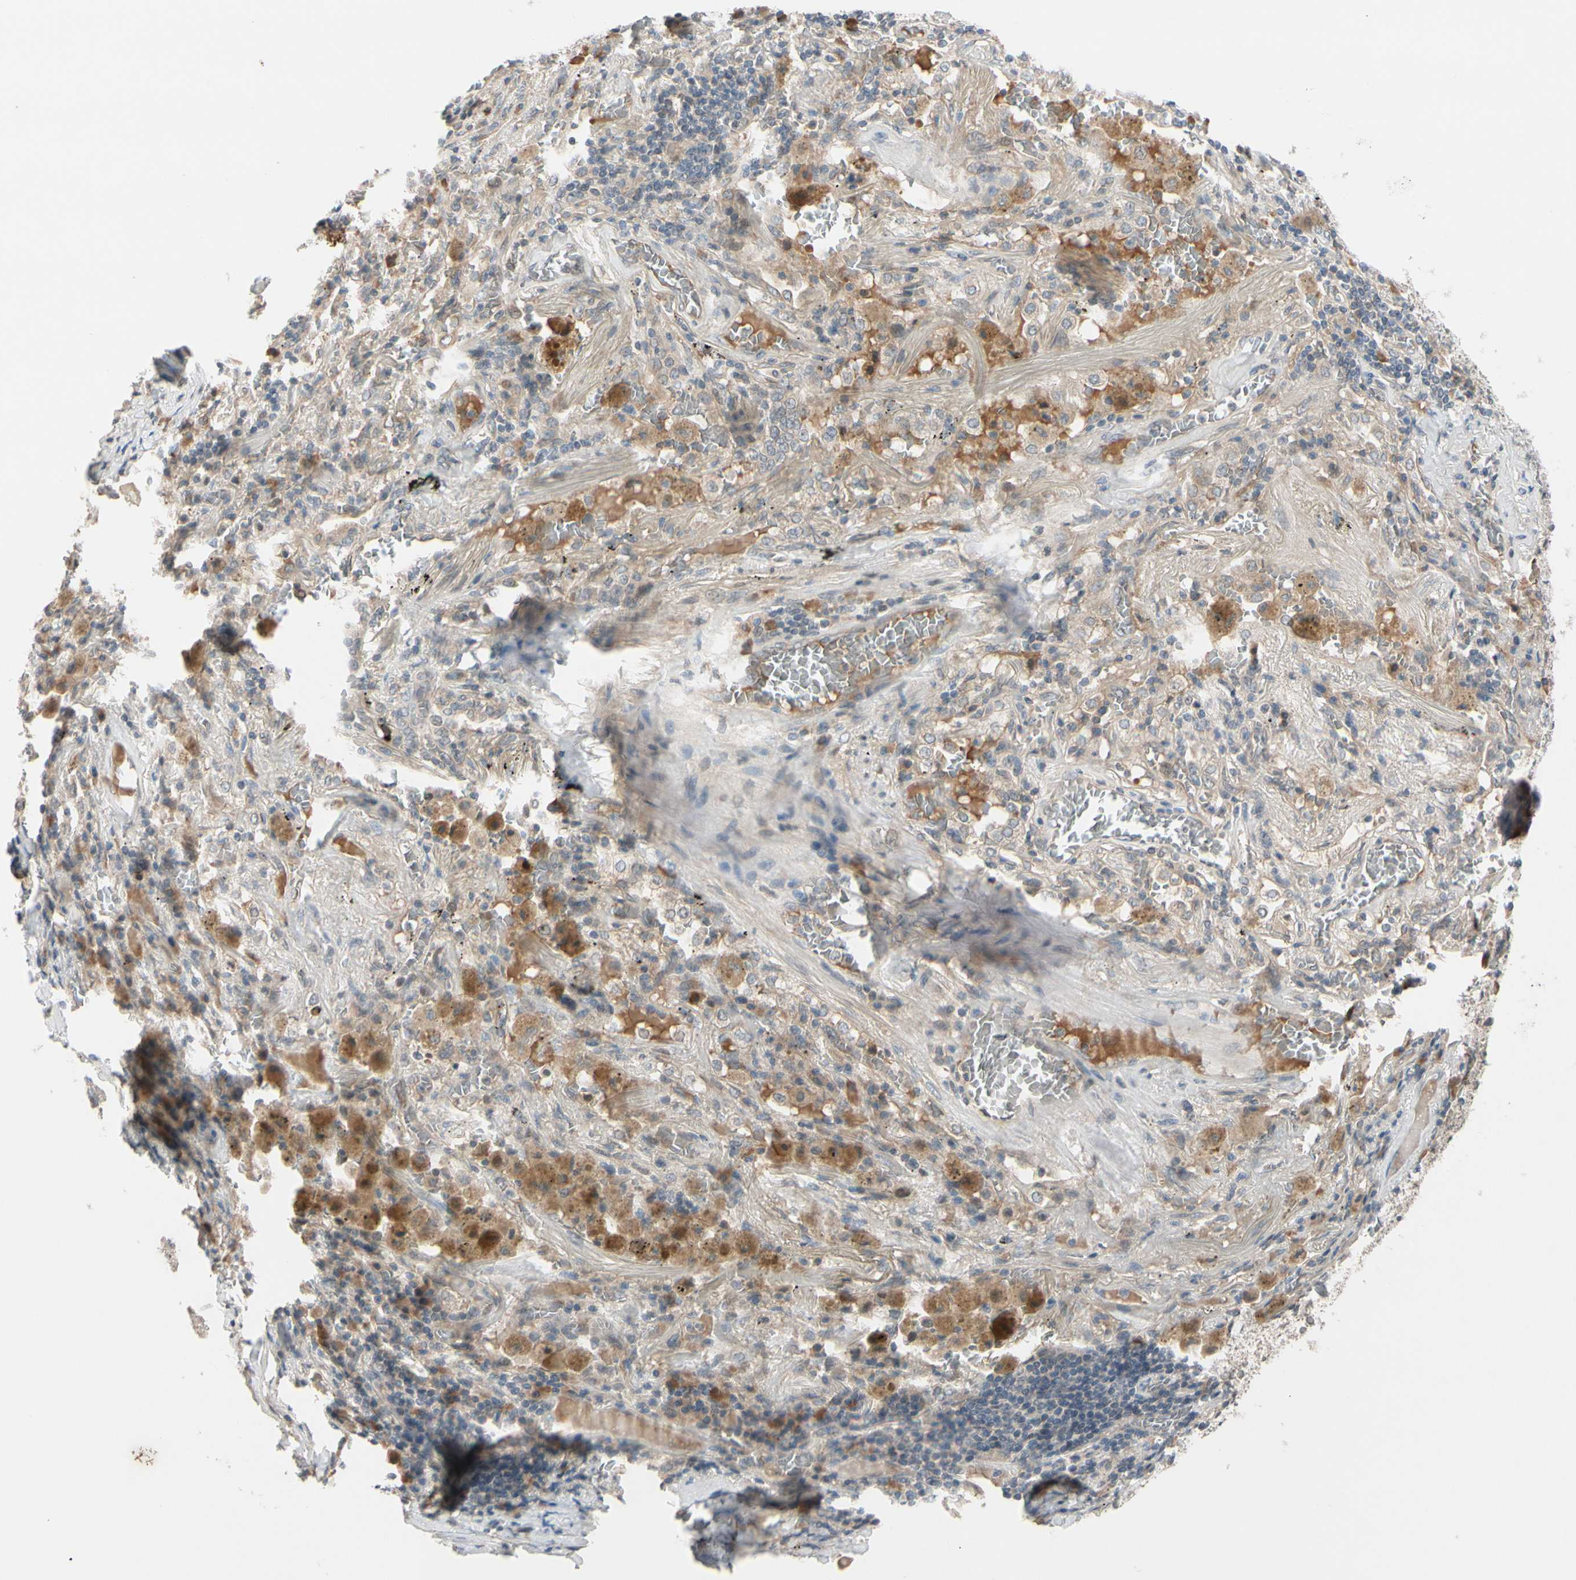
{"staining": {"intensity": "weak", "quantity": "25%-75%", "location": "cytoplasmic/membranous"}, "tissue": "lung cancer", "cell_type": "Tumor cells", "image_type": "cancer", "snomed": [{"axis": "morphology", "description": "Squamous cell carcinoma, NOS"}, {"axis": "topography", "description": "Lung"}], "caption": "An IHC micrograph of neoplastic tissue is shown. Protein staining in brown labels weak cytoplasmic/membranous positivity in lung cancer within tumor cells.", "gene": "FGF10", "patient": {"sex": "male", "age": 57}}